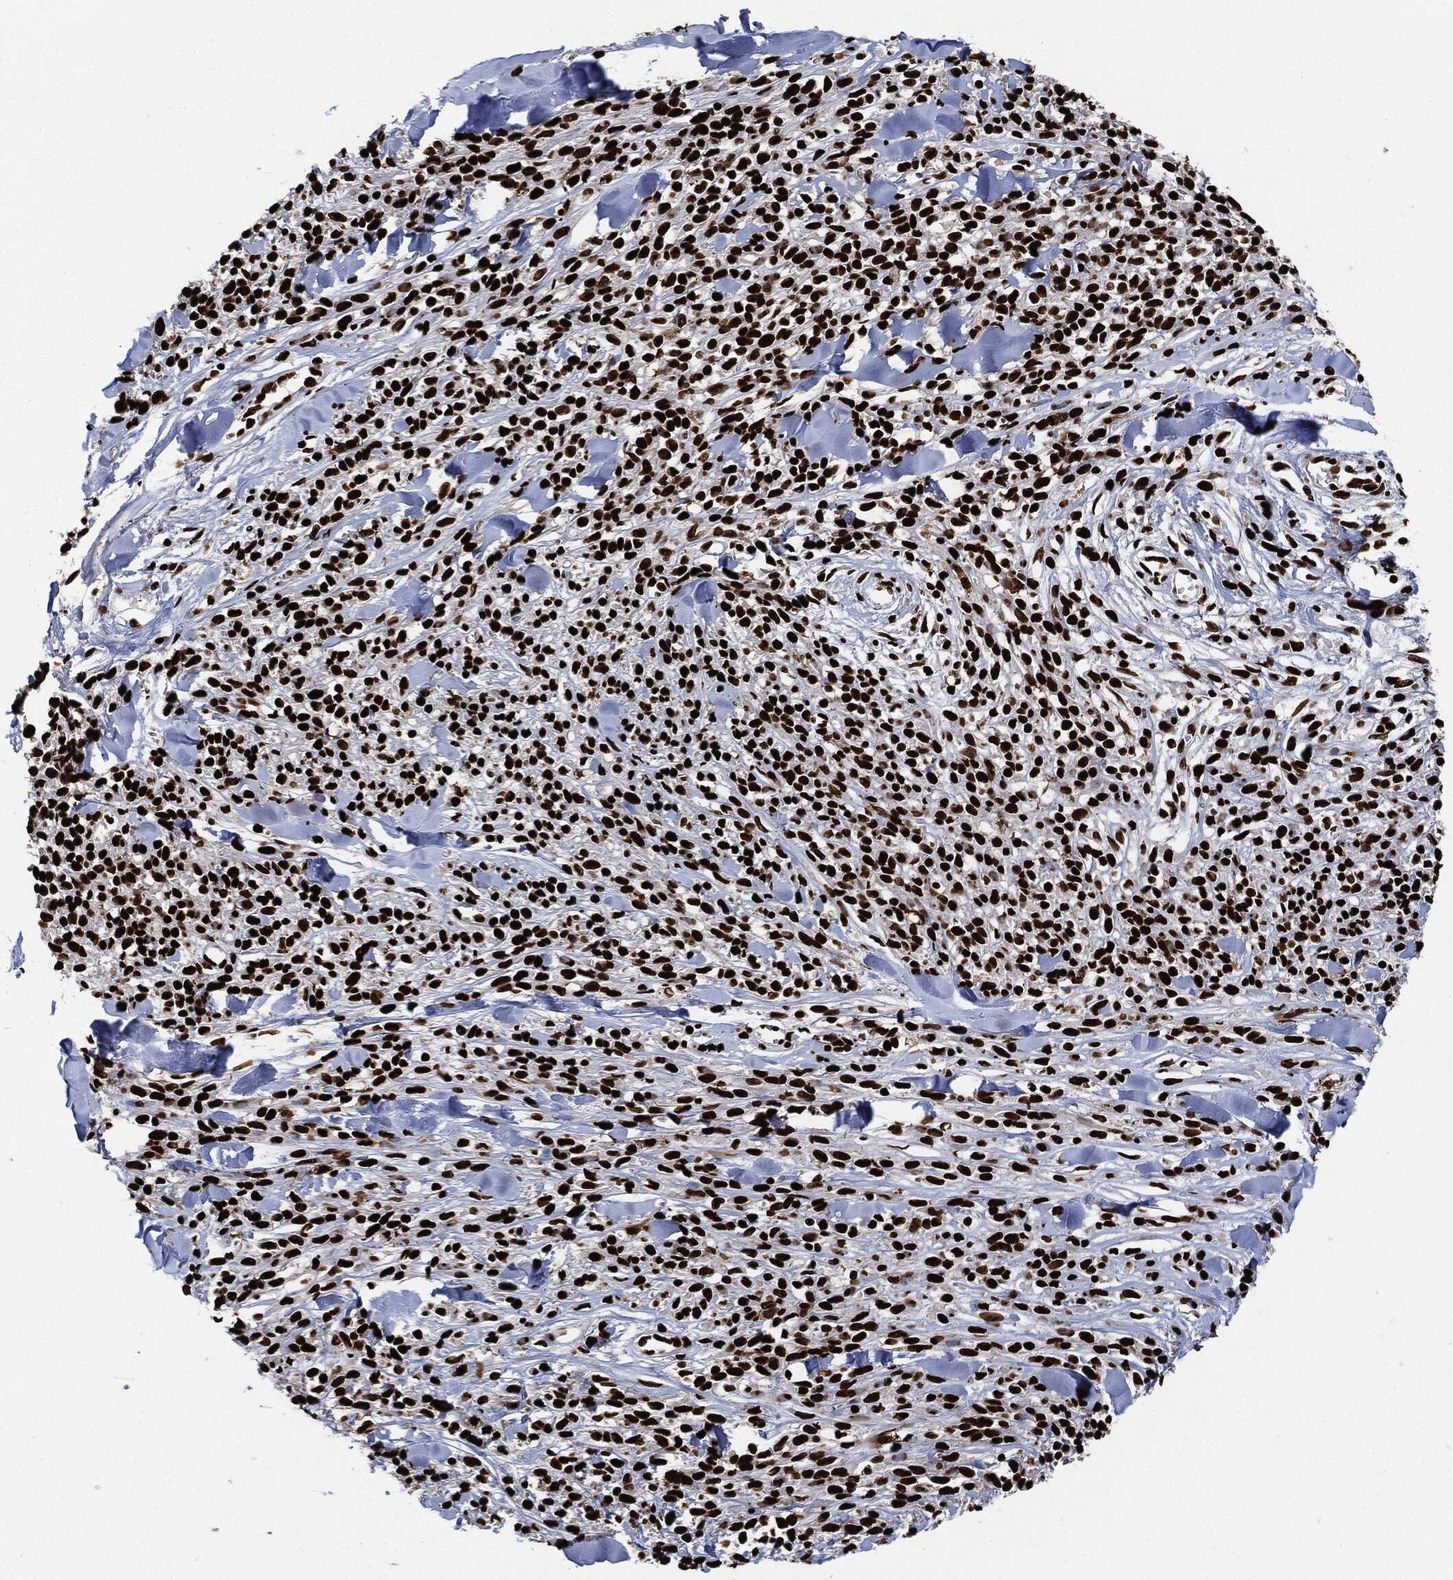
{"staining": {"intensity": "strong", "quantity": ">75%", "location": "nuclear"}, "tissue": "melanoma", "cell_type": "Tumor cells", "image_type": "cancer", "snomed": [{"axis": "morphology", "description": "Malignant melanoma, NOS"}, {"axis": "topography", "description": "Skin"}, {"axis": "topography", "description": "Skin of trunk"}], "caption": "Malignant melanoma stained with a protein marker exhibits strong staining in tumor cells.", "gene": "RECQL", "patient": {"sex": "male", "age": 74}}